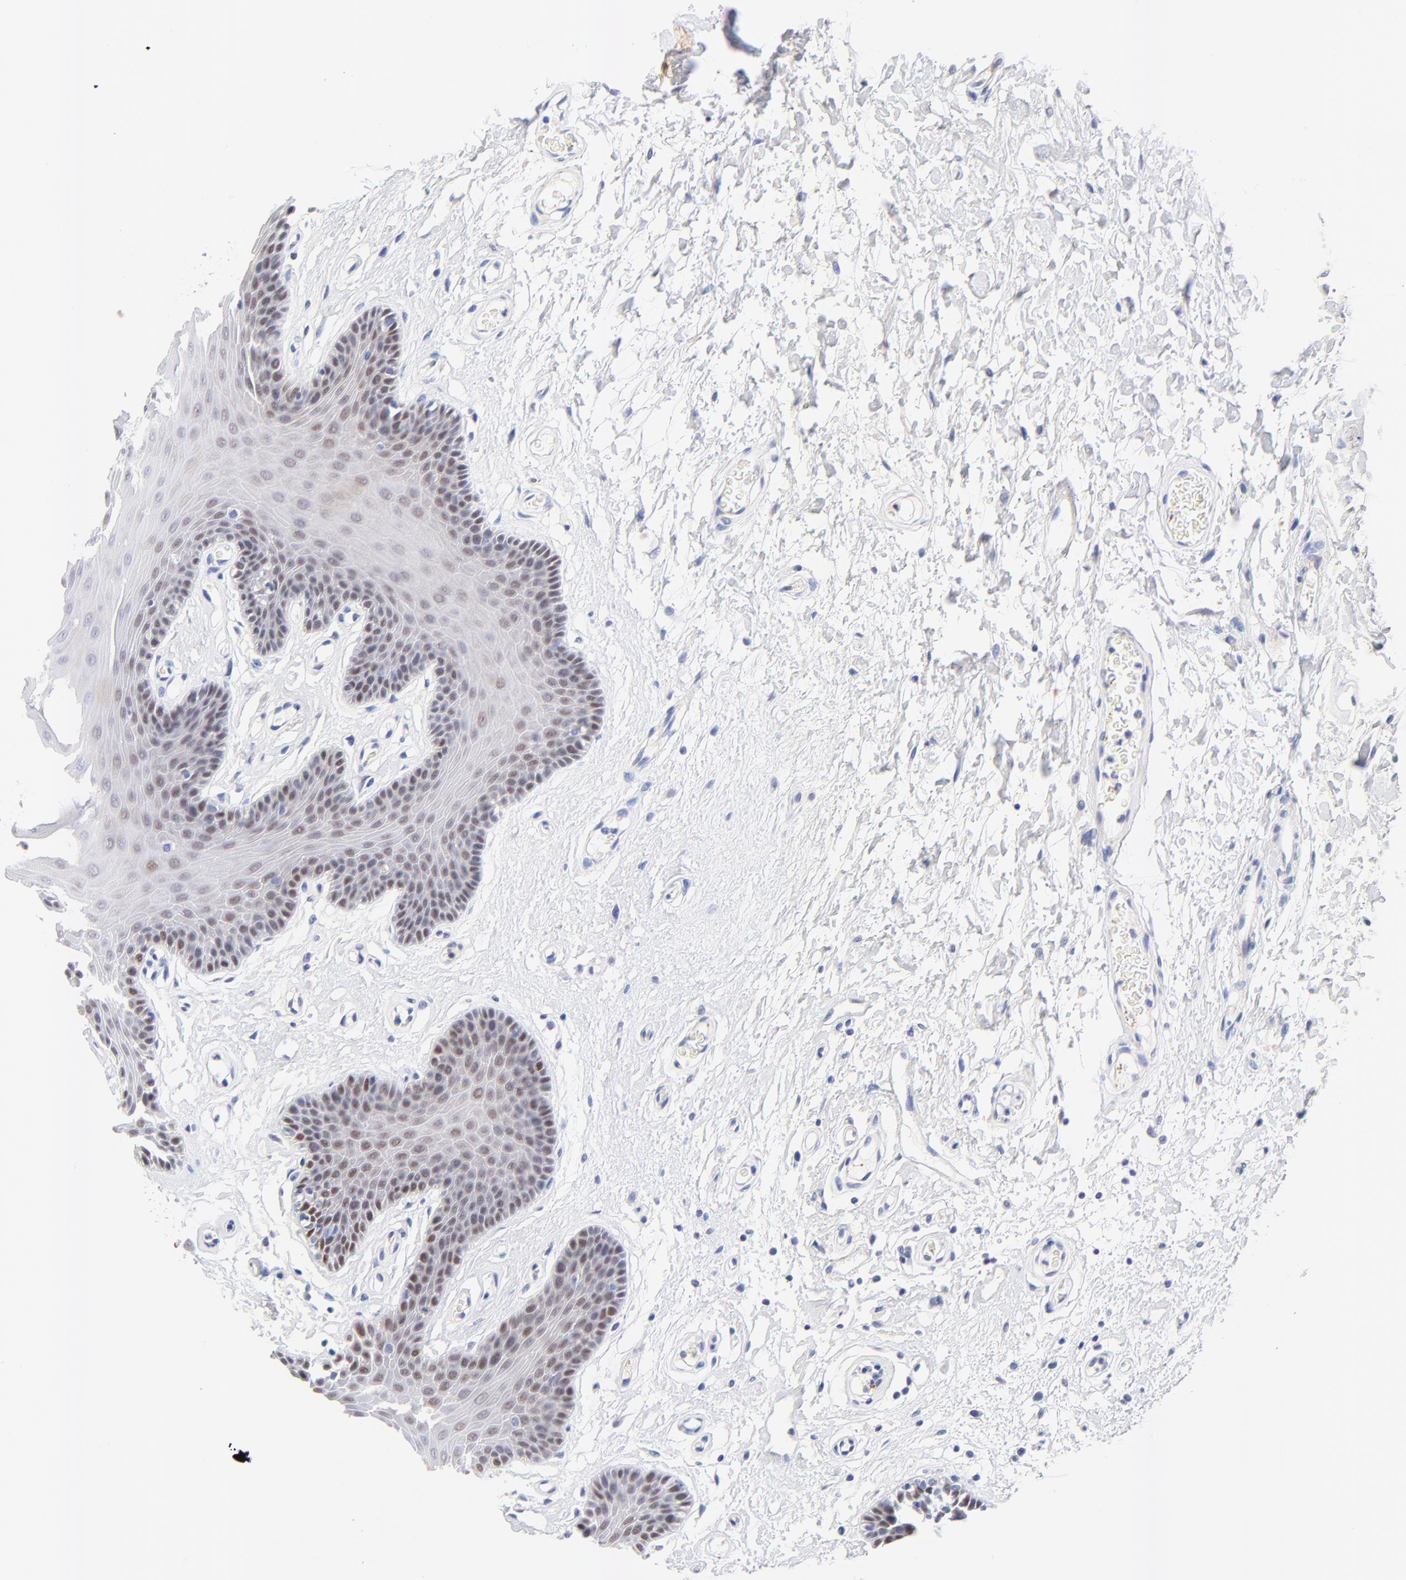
{"staining": {"intensity": "moderate", "quantity": "<25%", "location": "nuclear"}, "tissue": "oral mucosa", "cell_type": "Squamous epithelial cells", "image_type": "normal", "snomed": [{"axis": "morphology", "description": "Normal tissue, NOS"}, {"axis": "morphology", "description": "Squamous cell carcinoma, NOS"}, {"axis": "topography", "description": "Skeletal muscle"}, {"axis": "topography", "description": "Oral tissue"}, {"axis": "topography", "description": "Head-Neck"}], "caption": "Protein staining reveals moderate nuclear positivity in approximately <25% of squamous epithelial cells in normal oral mucosa.", "gene": "FAM117B", "patient": {"sex": "male", "age": 71}}